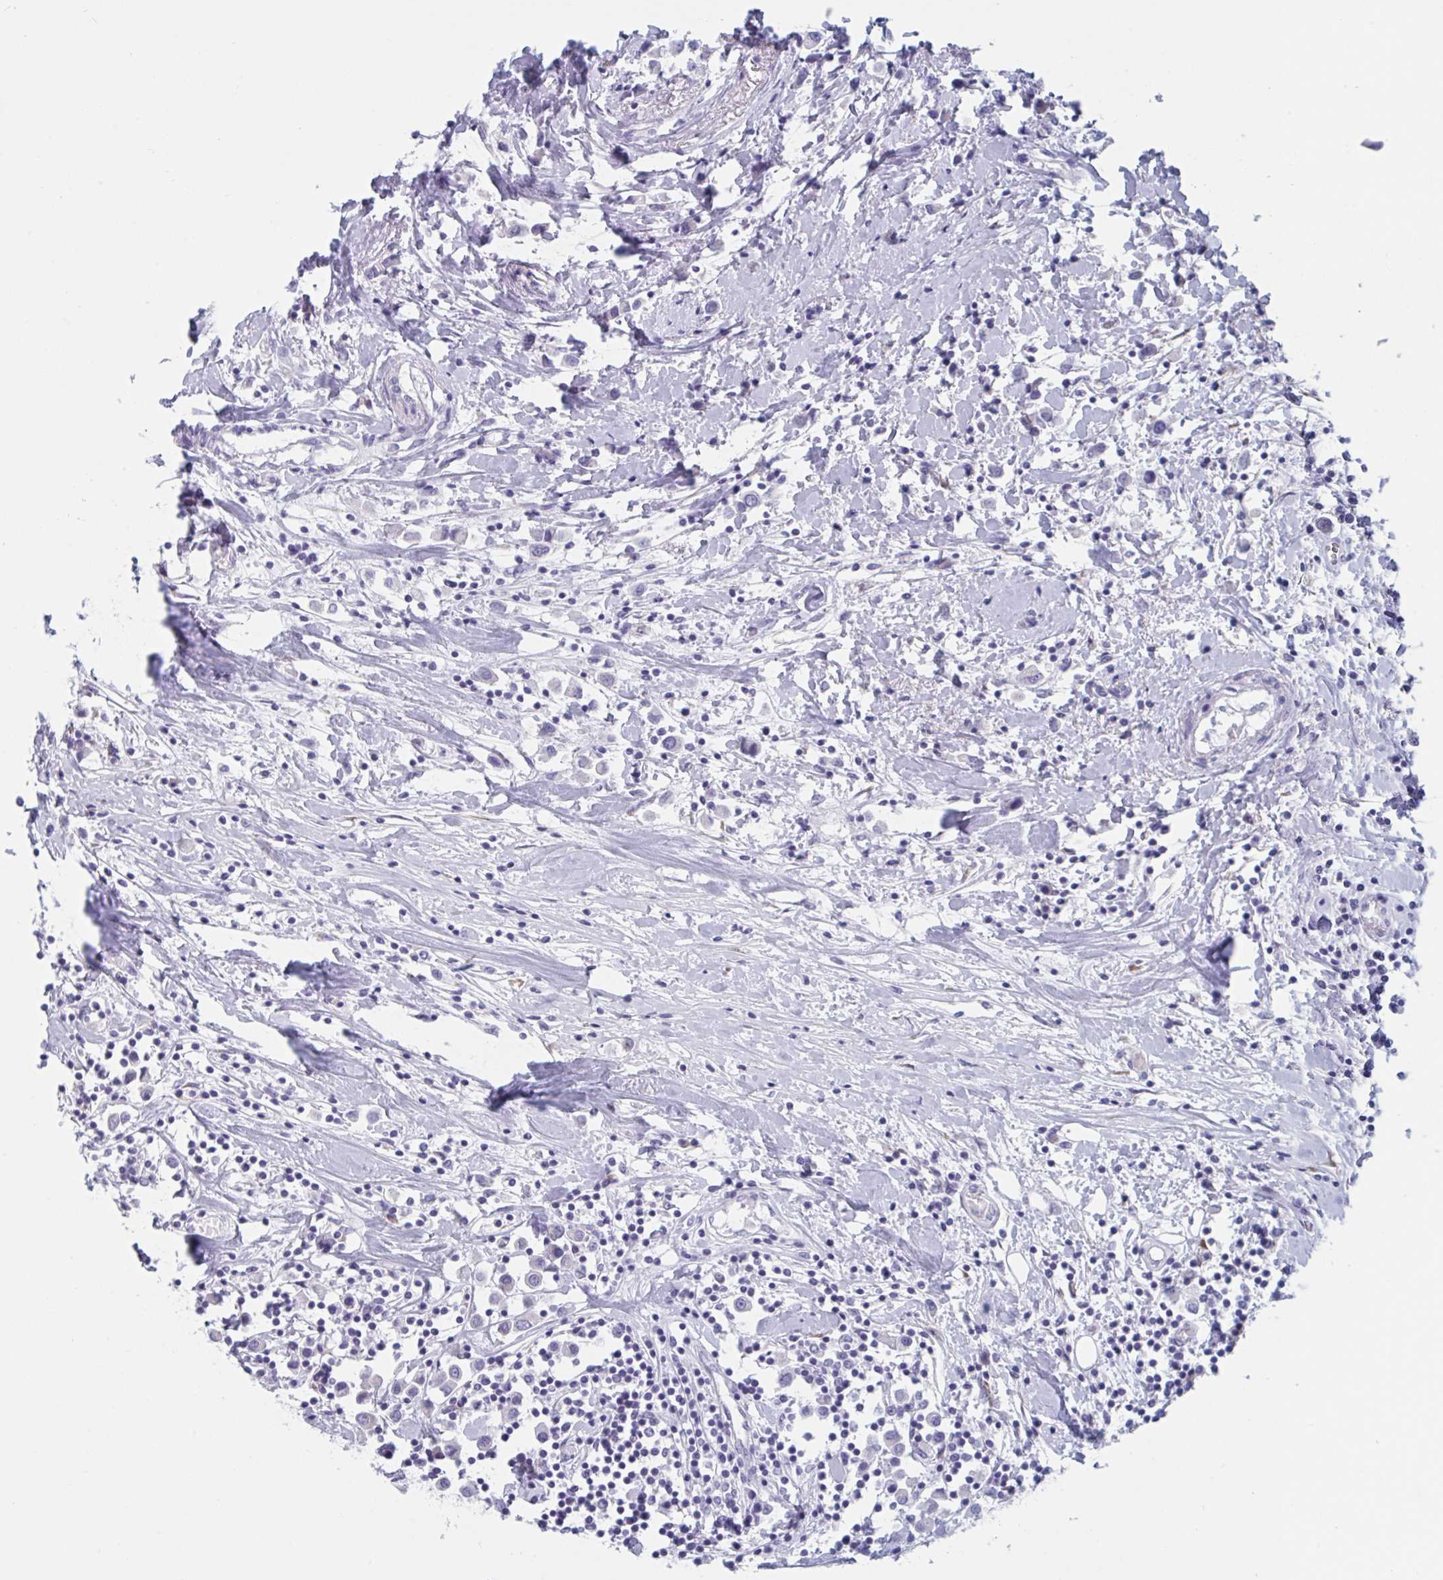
{"staining": {"intensity": "negative", "quantity": "none", "location": "none"}, "tissue": "breast cancer", "cell_type": "Tumor cells", "image_type": "cancer", "snomed": [{"axis": "morphology", "description": "Duct carcinoma"}, {"axis": "topography", "description": "Breast"}], "caption": "Immunohistochemistry photomicrograph of neoplastic tissue: invasive ductal carcinoma (breast) stained with DAB (3,3'-diaminobenzidine) reveals no significant protein positivity in tumor cells.", "gene": "HSD11B2", "patient": {"sex": "female", "age": 61}}